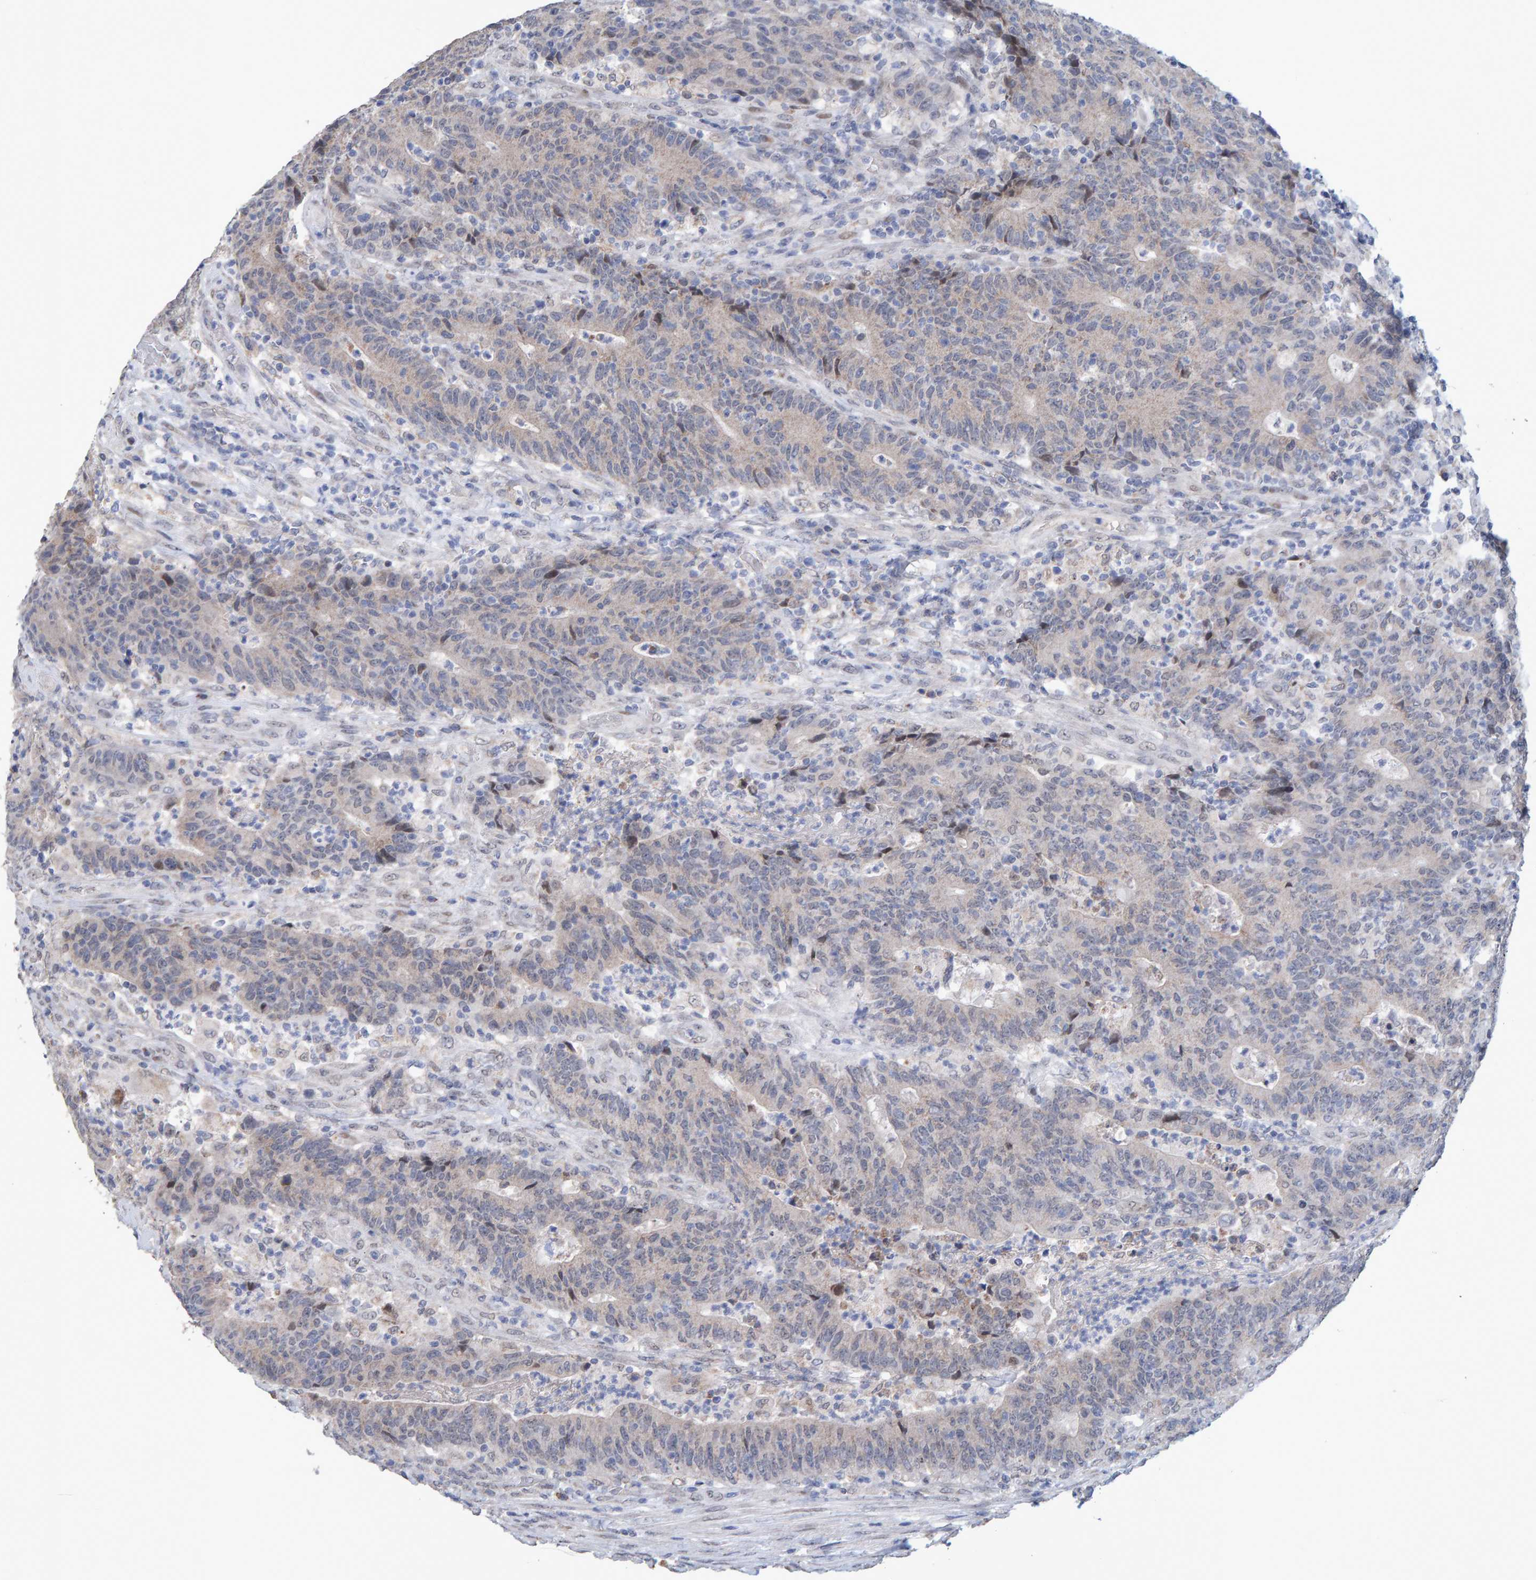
{"staining": {"intensity": "weak", "quantity": "<25%", "location": "cytoplasmic/membranous"}, "tissue": "colorectal cancer", "cell_type": "Tumor cells", "image_type": "cancer", "snomed": [{"axis": "morphology", "description": "Normal tissue, NOS"}, {"axis": "morphology", "description": "Adenocarcinoma, NOS"}, {"axis": "topography", "description": "Colon"}], "caption": "The immunohistochemistry image has no significant expression in tumor cells of colorectal cancer tissue.", "gene": "USP43", "patient": {"sex": "female", "age": 75}}